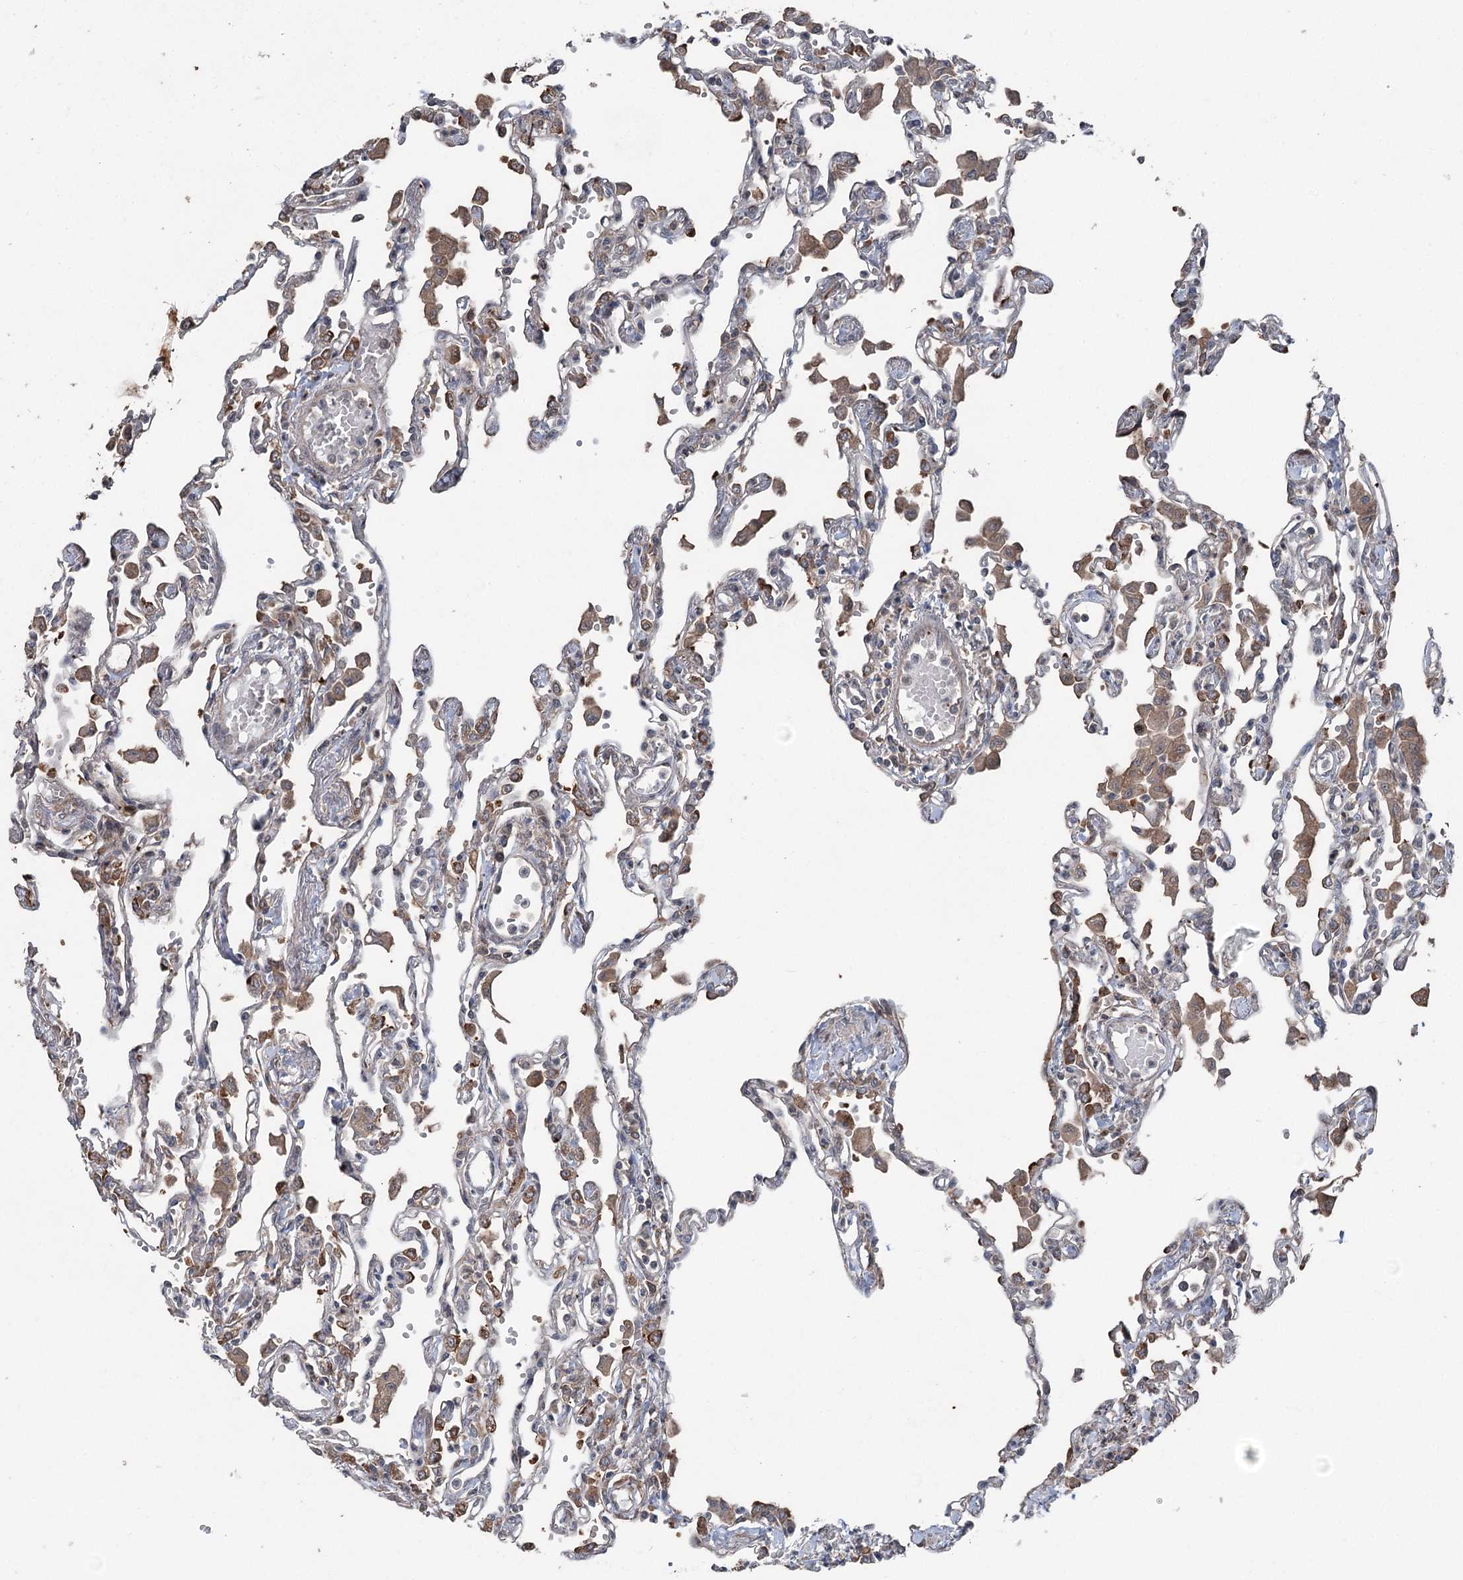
{"staining": {"intensity": "moderate", "quantity": "<25%", "location": "cytoplasmic/membranous"}, "tissue": "lung", "cell_type": "Alveolar cells", "image_type": "normal", "snomed": [{"axis": "morphology", "description": "Normal tissue, NOS"}, {"axis": "topography", "description": "Bronchus"}, {"axis": "topography", "description": "Lung"}], "caption": "Lung stained for a protein (brown) displays moderate cytoplasmic/membranous positive expression in about <25% of alveolar cells.", "gene": "MAPK8IP2", "patient": {"sex": "female", "age": 49}}